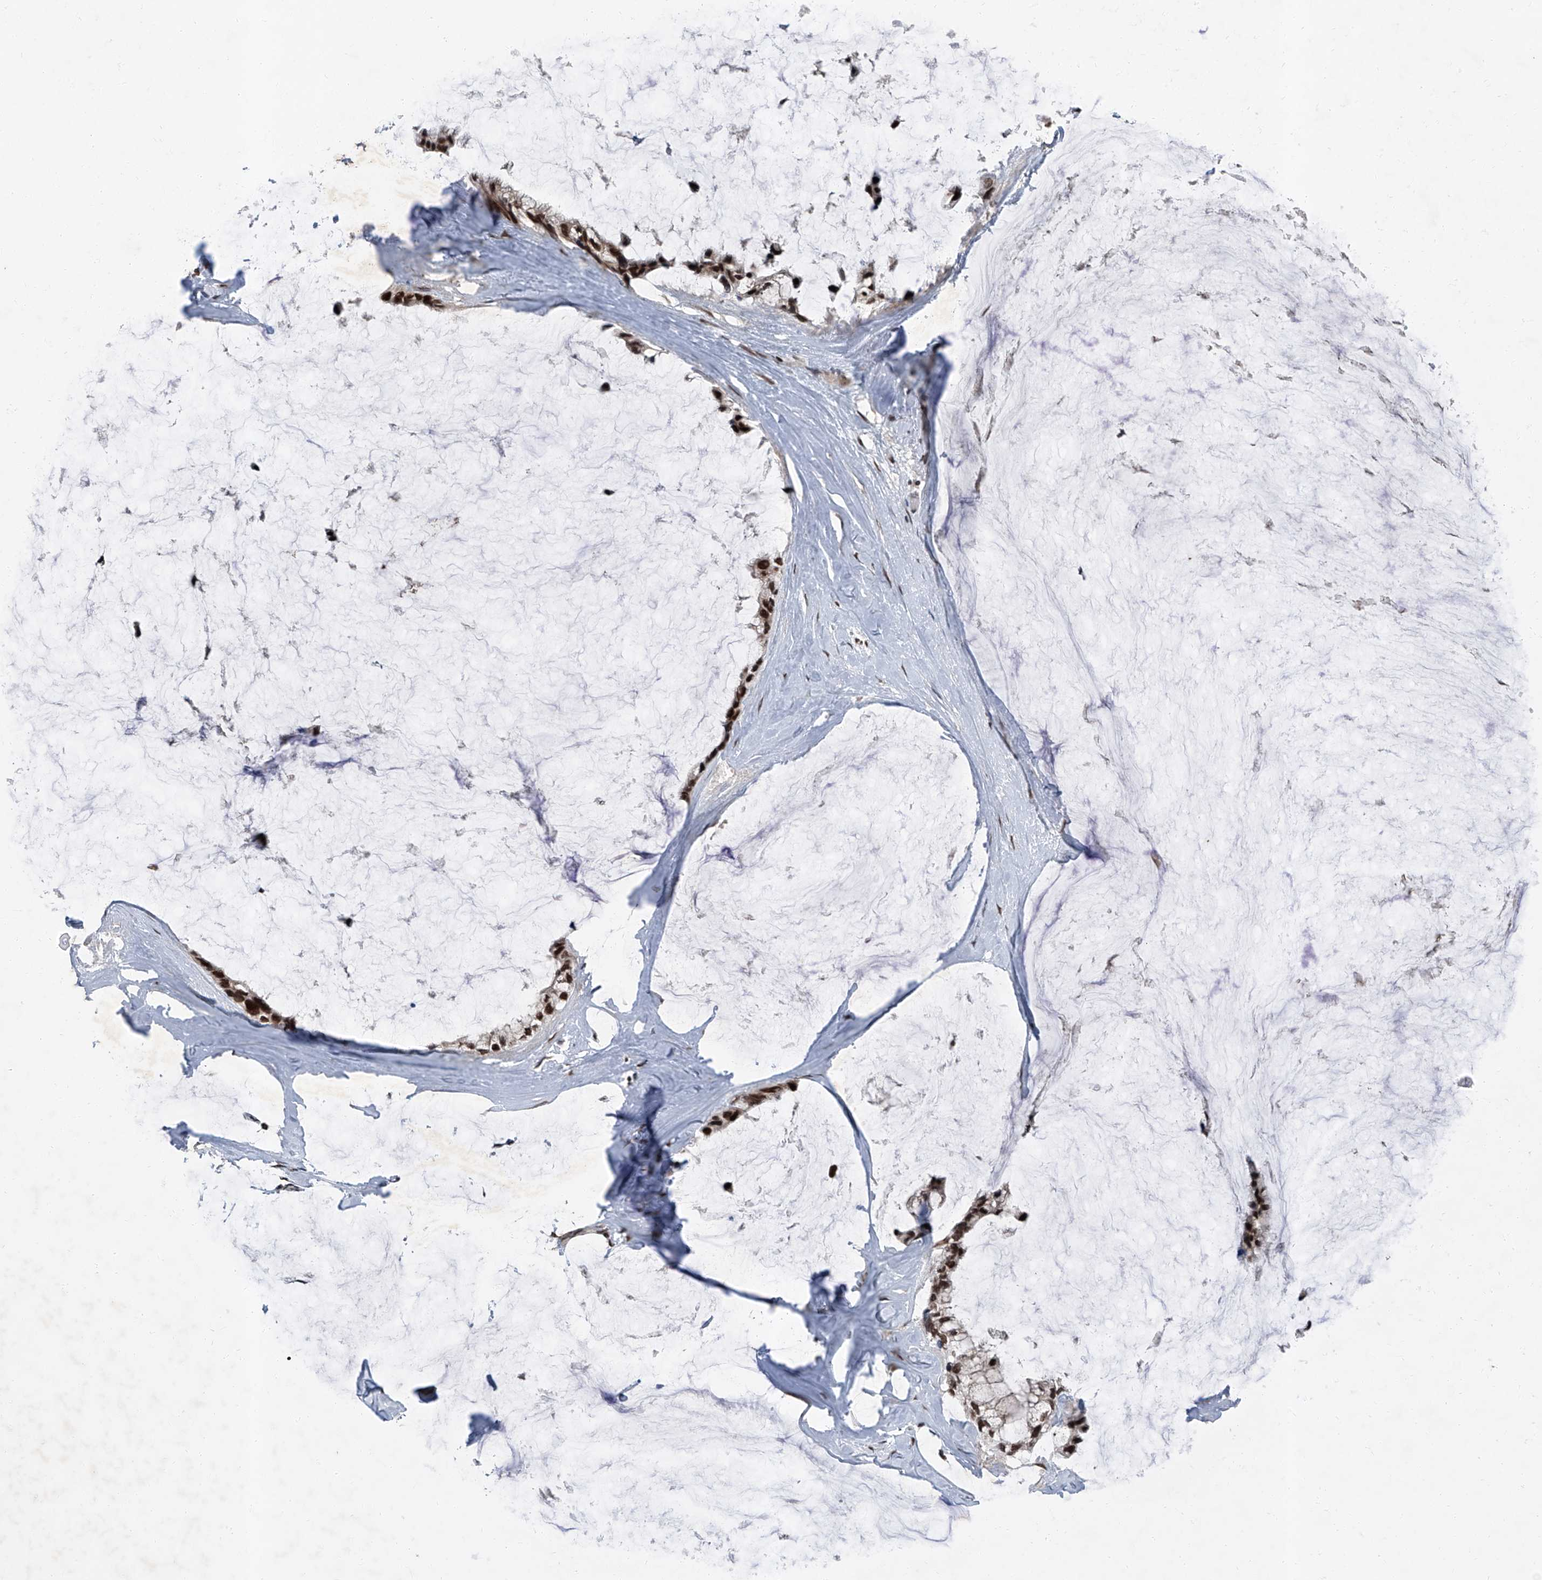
{"staining": {"intensity": "strong", "quantity": ">75%", "location": "cytoplasmic/membranous,nuclear"}, "tissue": "ovarian cancer", "cell_type": "Tumor cells", "image_type": "cancer", "snomed": [{"axis": "morphology", "description": "Cystadenocarcinoma, mucinous, NOS"}, {"axis": "topography", "description": "Ovary"}], "caption": "This histopathology image displays immunohistochemistry staining of ovarian cancer (mucinous cystadenocarcinoma), with high strong cytoplasmic/membranous and nuclear expression in about >75% of tumor cells.", "gene": "BMI1", "patient": {"sex": "female", "age": 39}}